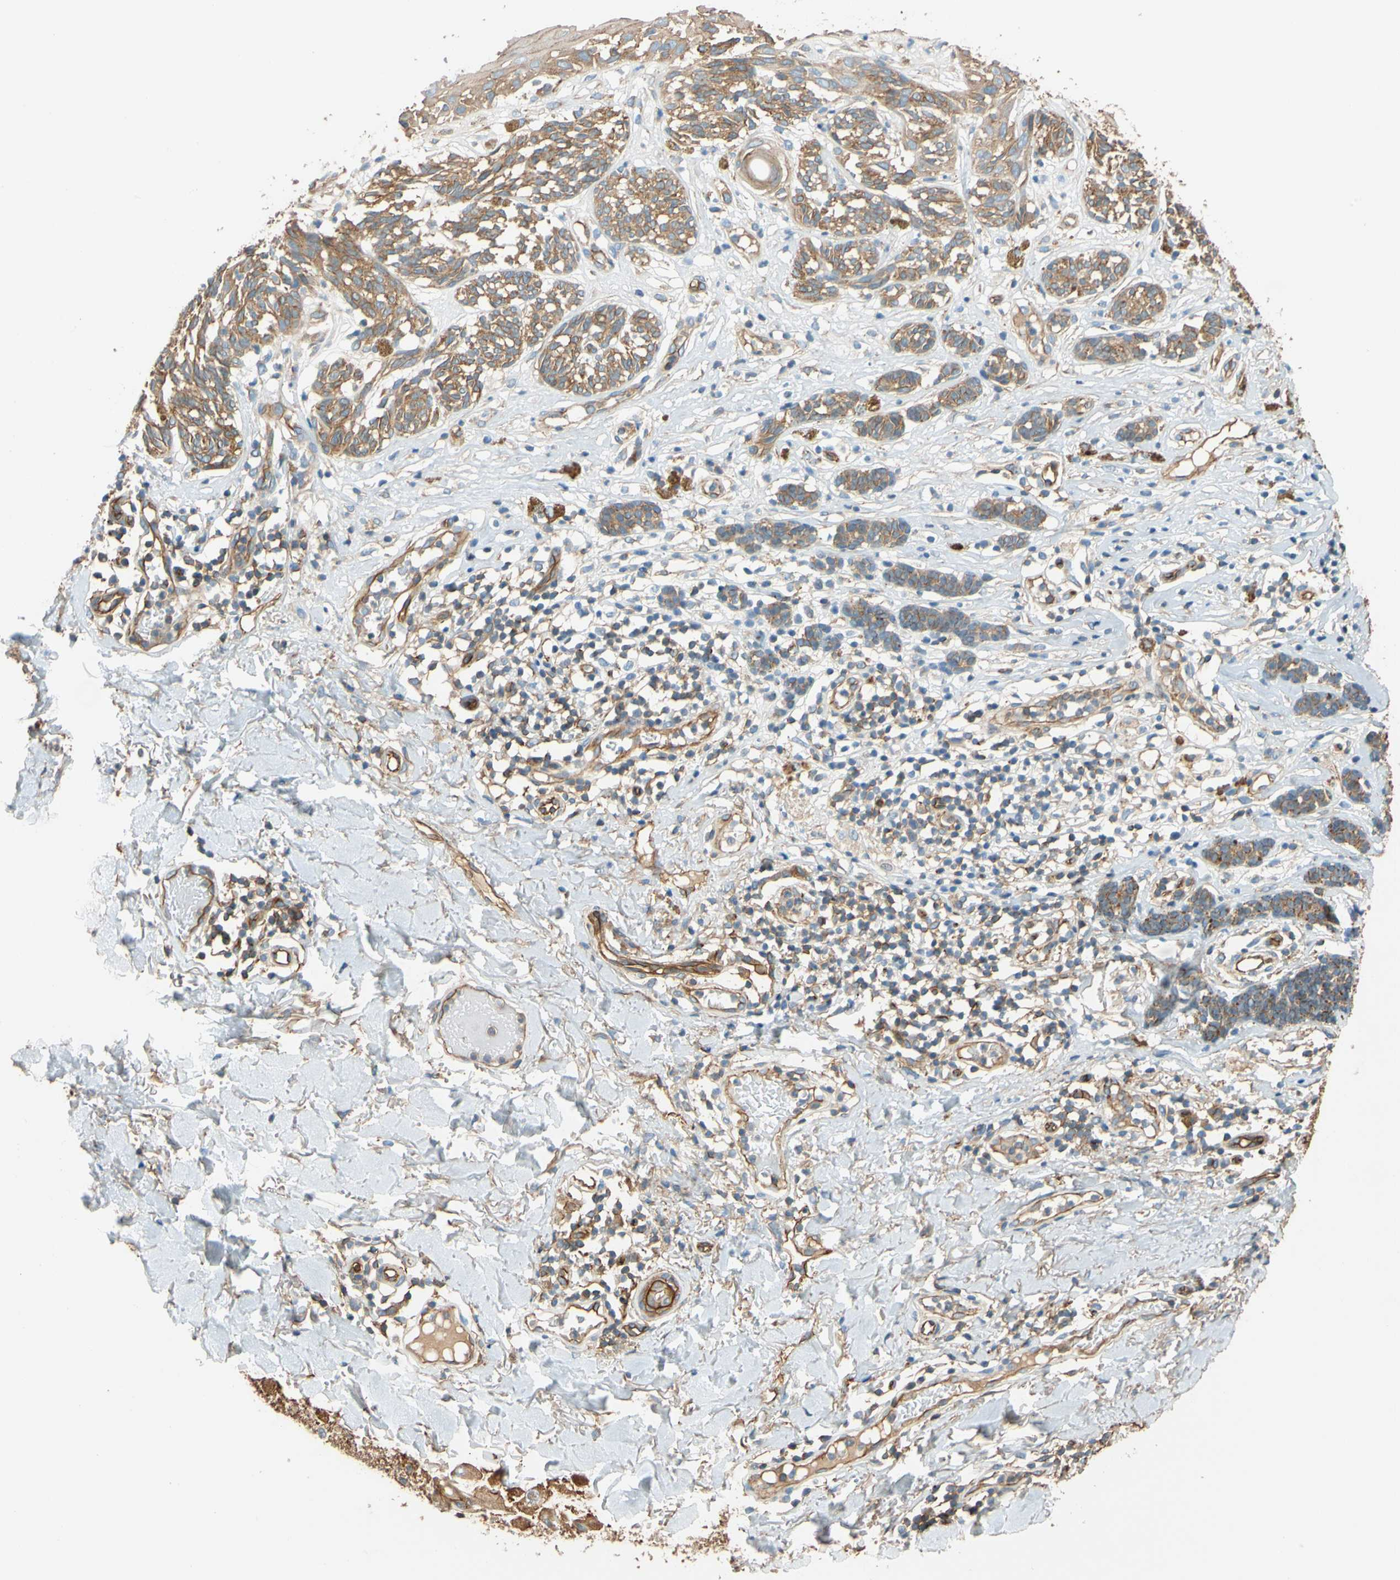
{"staining": {"intensity": "weak", "quantity": ">75%", "location": "cytoplasmic/membranous"}, "tissue": "melanoma", "cell_type": "Tumor cells", "image_type": "cancer", "snomed": [{"axis": "morphology", "description": "Malignant melanoma, NOS"}, {"axis": "topography", "description": "Skin"}], "caption": "Brown immunohistochemical staining in human malignant melanoma demonstrates weak cytoplasmic/membranous expression in about >75% of tumor cells. The protein of interest is shown in brown color, while the nuclei are stained blue.", "gene": "SPTAN1", "patient": {"sex": "male", "age": 64}}